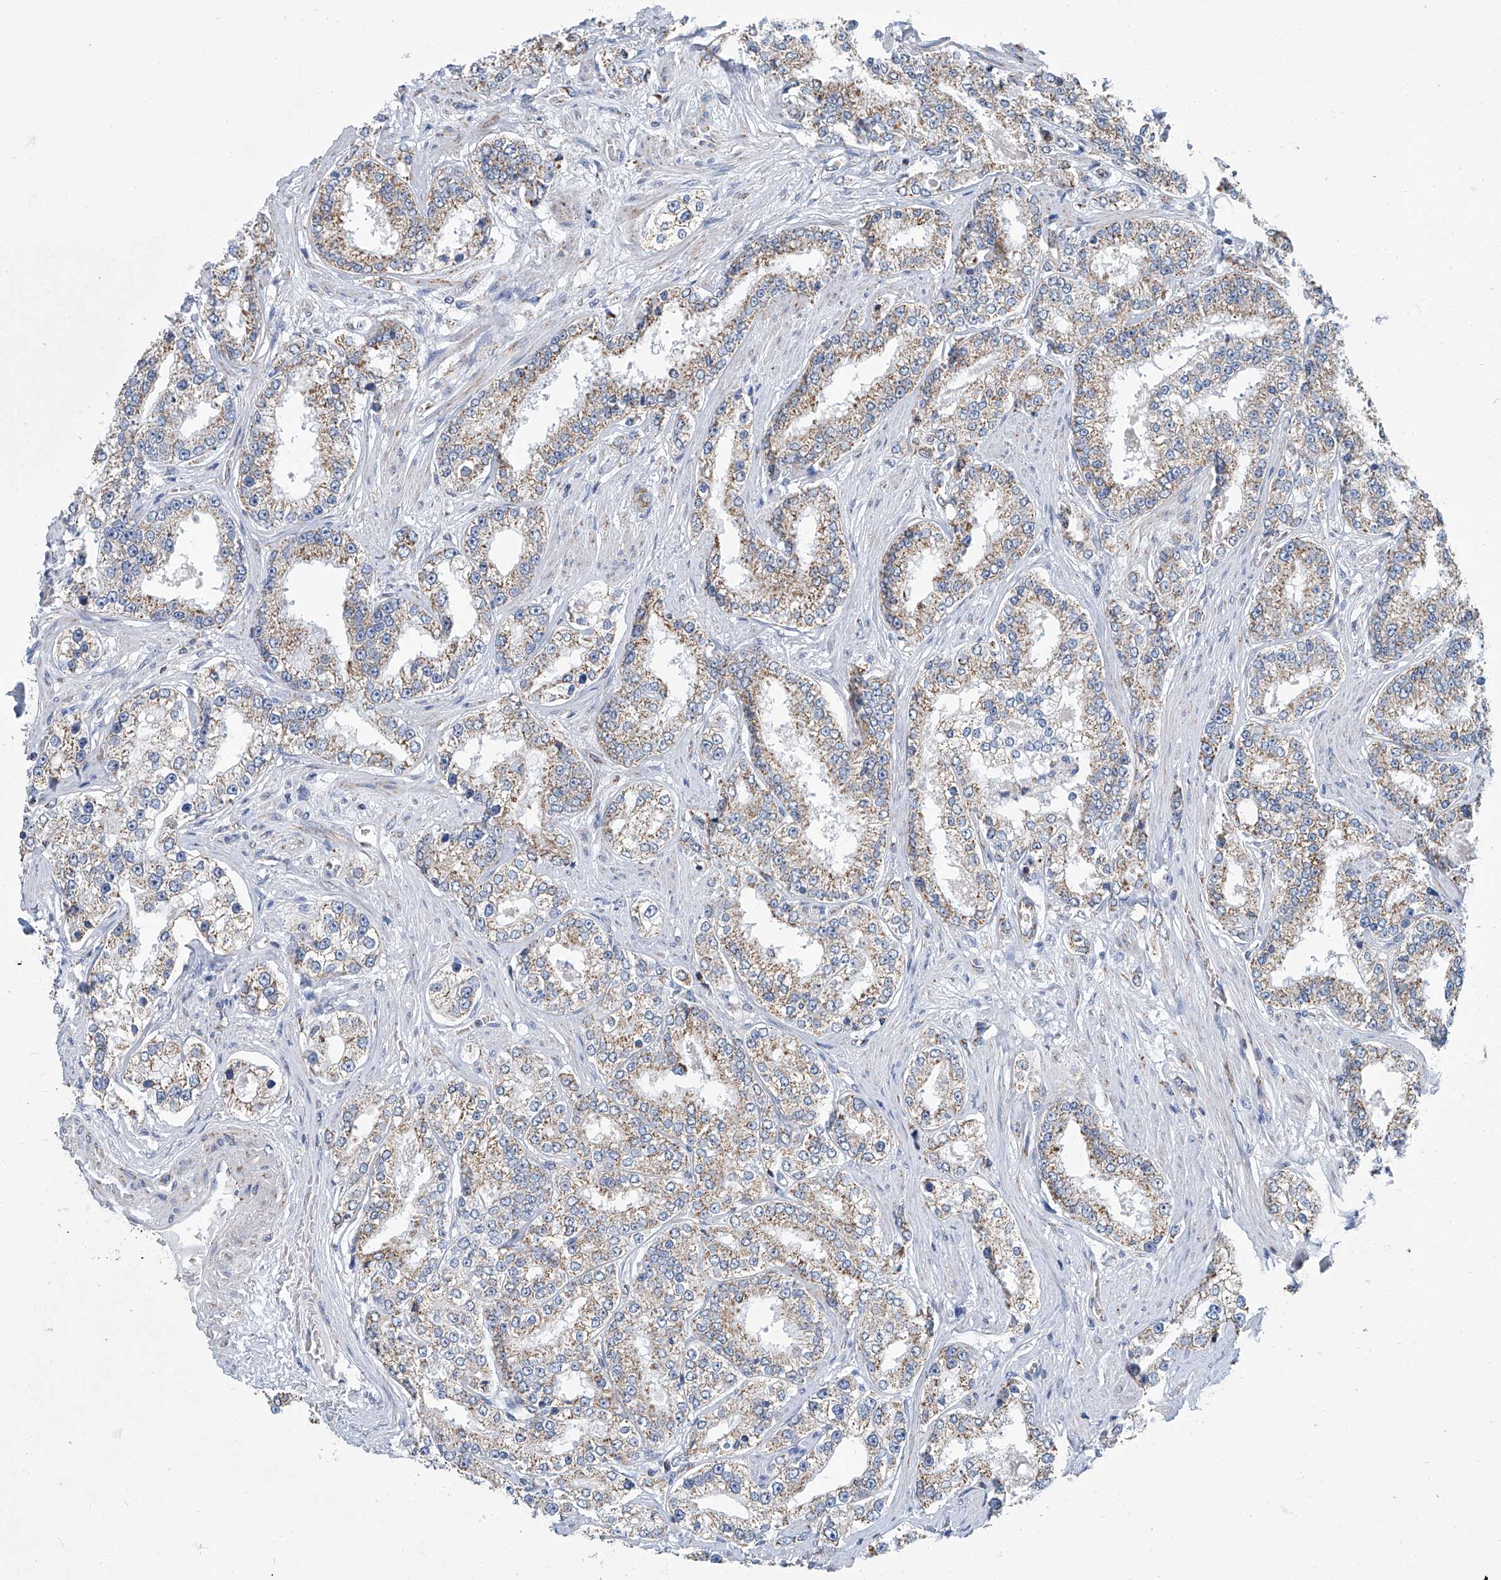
{"staining": {"intensity": "weak", "quantity": "25%-75%", "location": "cytoplasmic/membranous"}, "tissue": "prostate cancer", "cell_type": "Tumor cells", "image_type": "cancer", "snomed": [{"axis": "morphology", "description": "Normal tissue, NOS"}, {"axis": "morphology", "description": "Adenocarcinoma, High grade"}, {"axis": "topography", "description": "Prostate"}], "caption": "Immunohistochemistry image of neoplastic tissue: human adenocarcinoma (high-grade) (prostate) stained using immunohistochemistry displays low levels of weak protein expression localized specifically in the cytoplasmic/membranous of tumor cells, appearing as a cytoplasmic/membranous brown color.", "gene": "MT-ND1", "patient": {"sex": "male", "age": 83}}